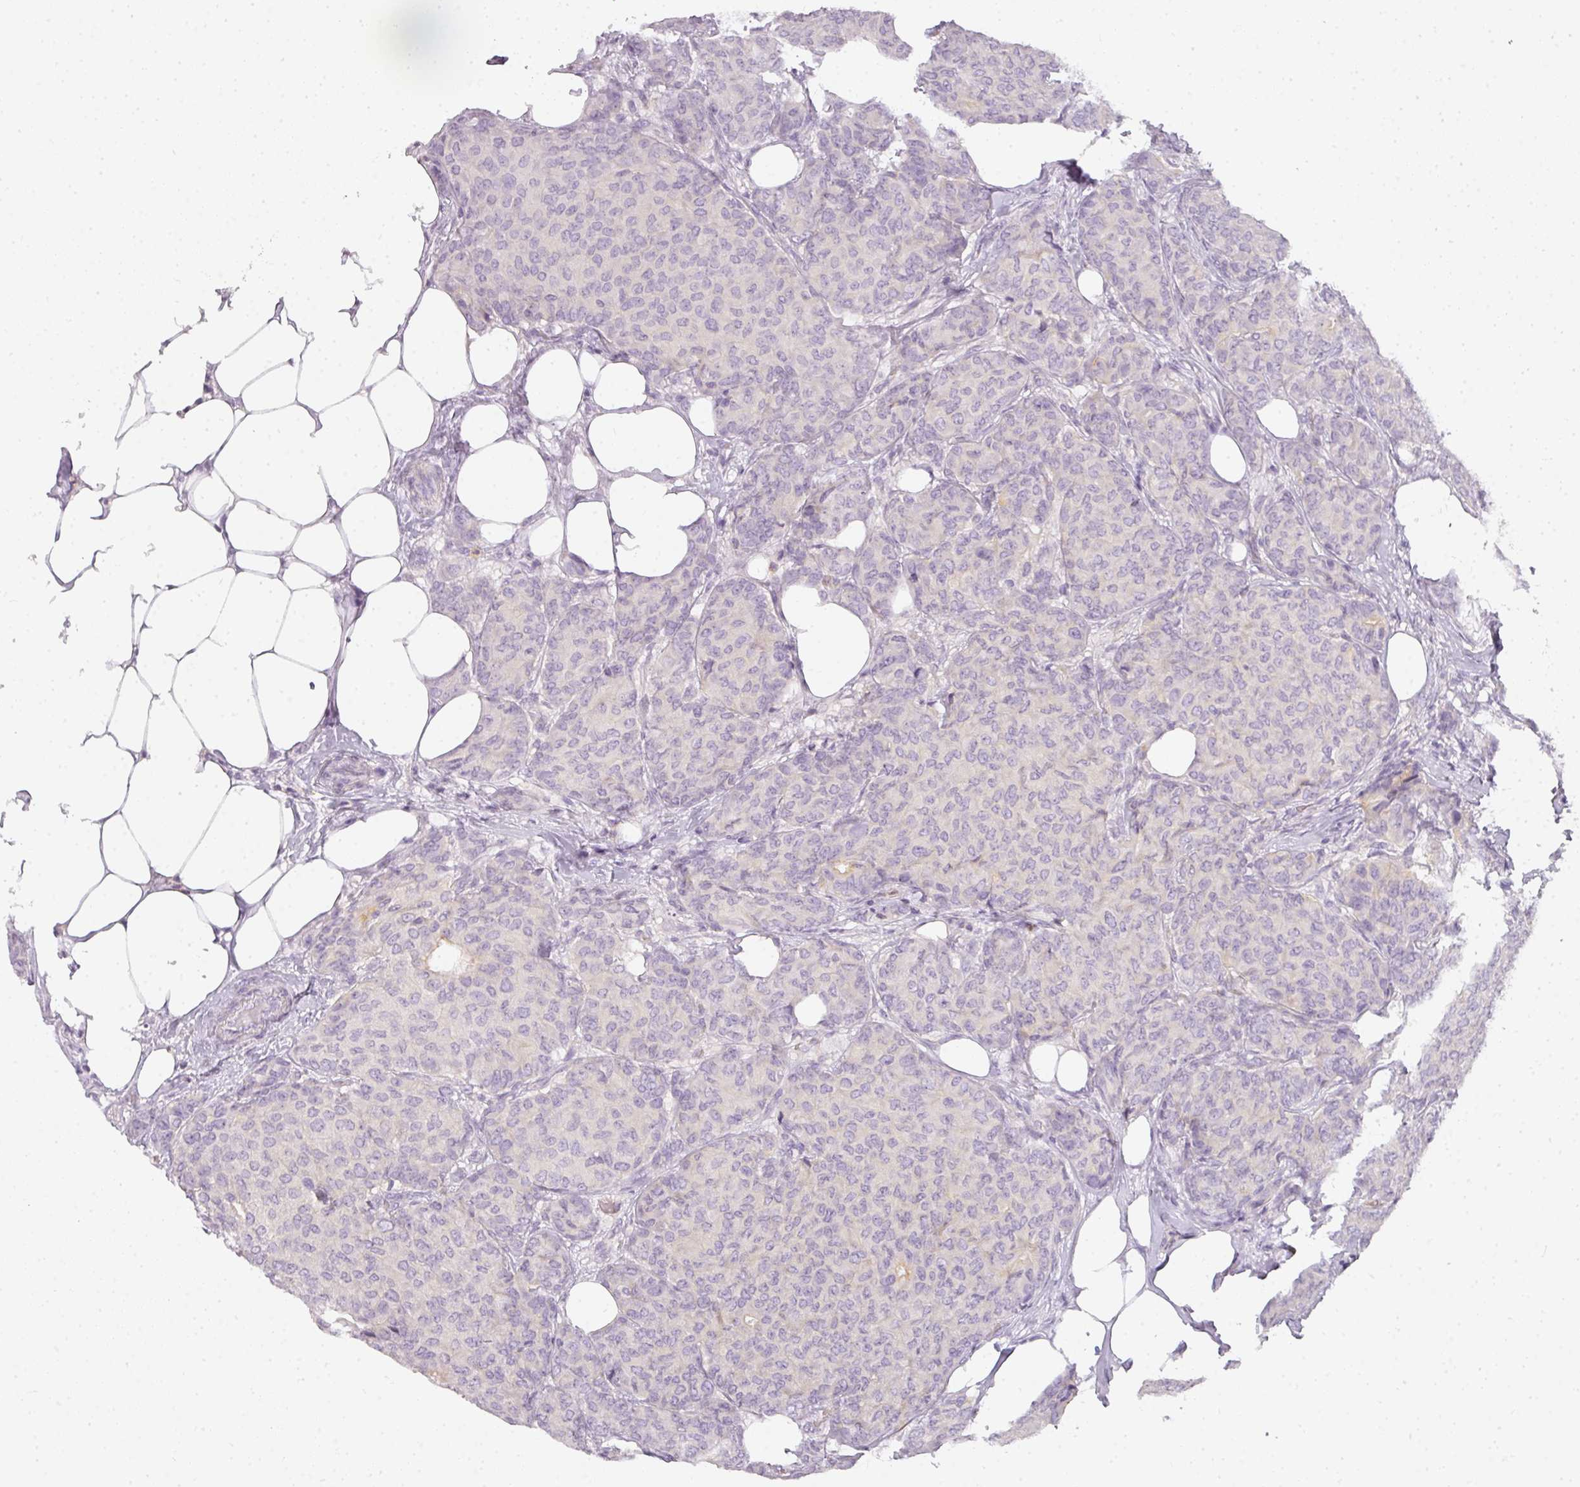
{"staining": {"intensity": "negative", "quantity": "none", "location": "none"}, "tissue": "breast cancer", "cell_type": "Tumor cells", "image_type": "cancer", "snomed": [{"axis": "morphology", "description": "Duct carcinoma"}, {"axis": "topography", "description": "Breast"}], "caption": "Immunohistochemical staining of human invasive ductal carcinoma (breast) shows no significant positivity in tumor cells. (Brightfield microscopy of DAB immunohistochemistry (IHC) at high magnification).", "gene": "TMEM42", "patient": {"sex": "female", "age": 75}}